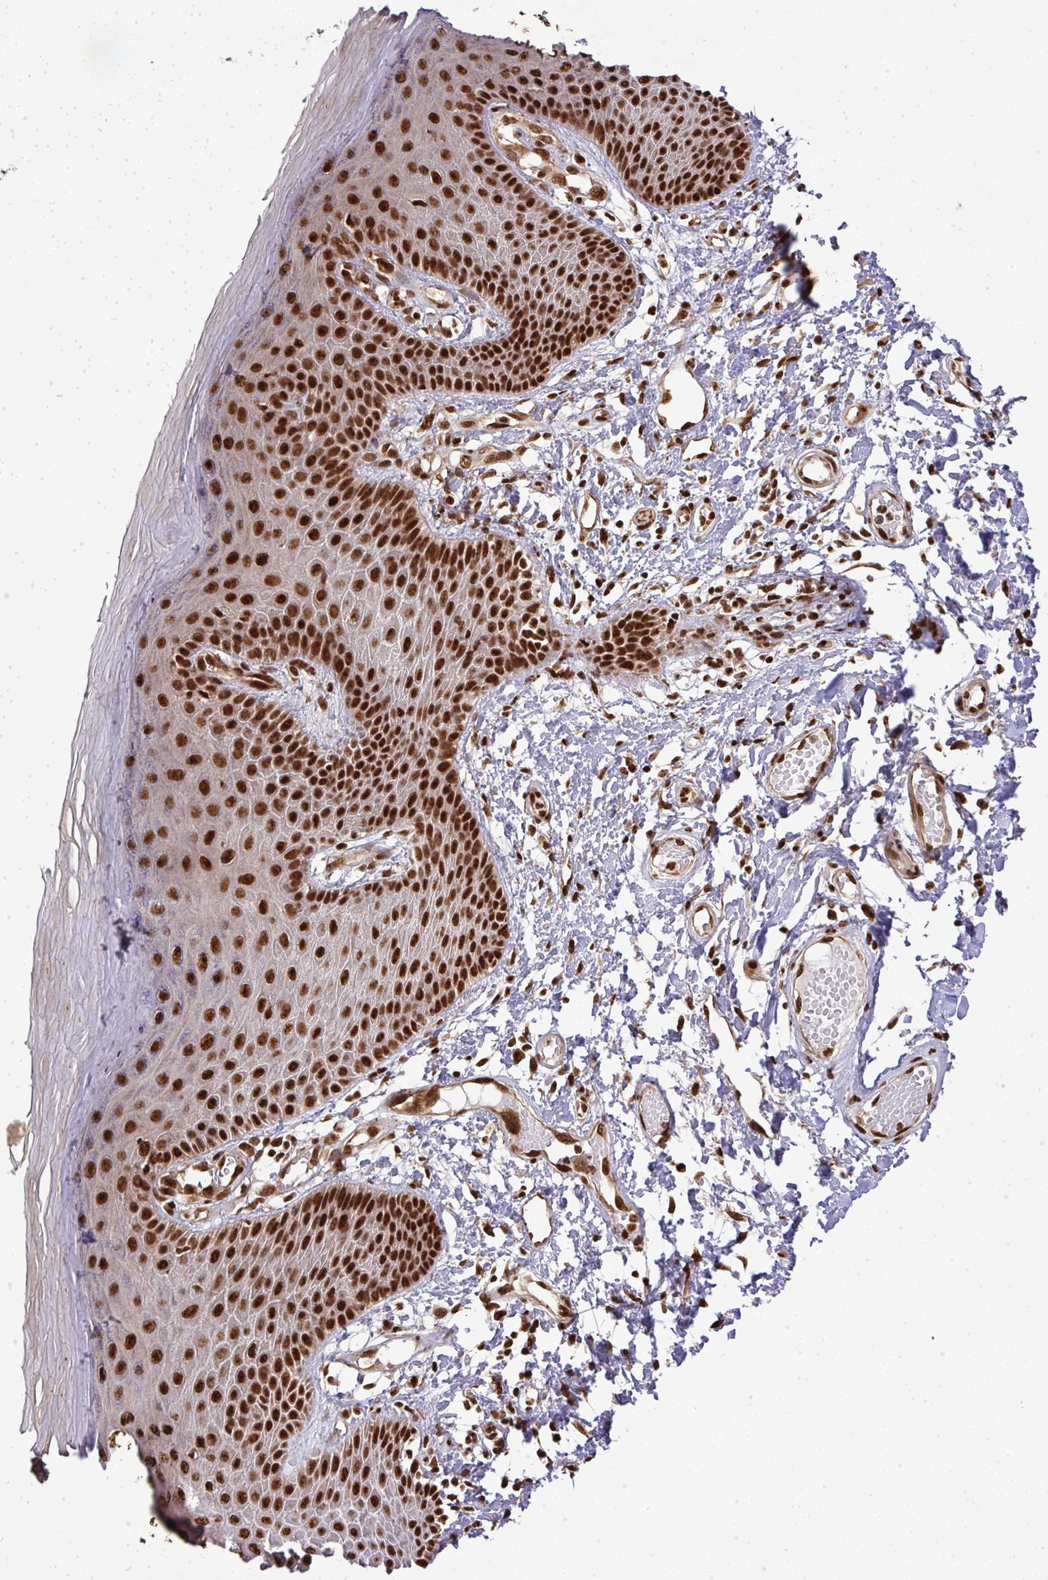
{"staining": {"intensity": "strong", "quantity": ">75%", "location": "nuclear"}, "tissue": "skin", "cell_type": "Epidermal cells", "image_type": "normal", "snomed": [{"axis": "morphology", "description": "Normal tissue, NOS"}, {"axis": "topography", "description": "Anal"}, {"axis": "topography", "description": "Peripheral nerve tissue"}], "caption": "Immunohistochemical staining of unremarkable skin demonstrates strong nuclear protein staining in about >75% of epidermal cells.", "gene": "U2AF1L4", "patient": {"sex": "male", "age": 78}}